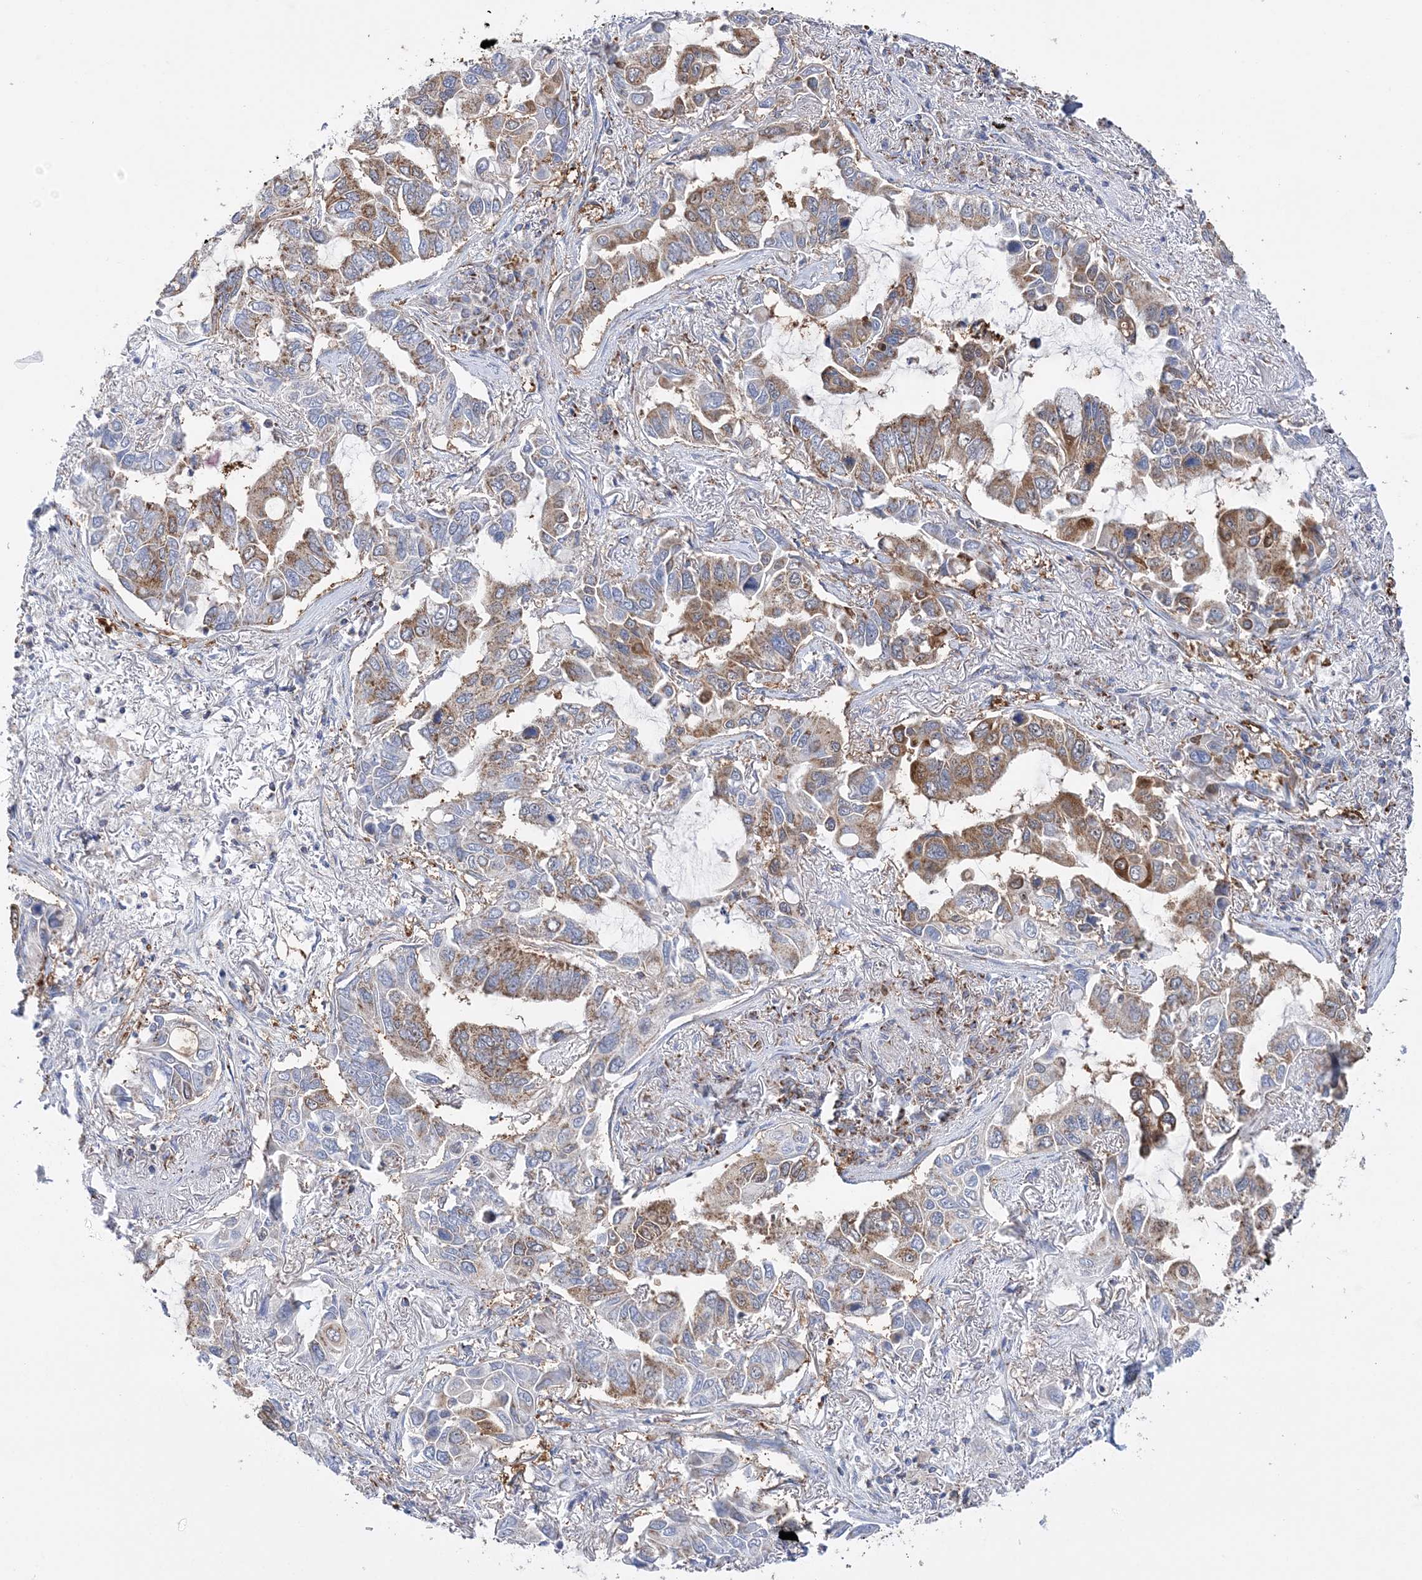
{"staining": {"intensity": "moderate", "quantity": "25%-75%", "location": "cytoplasmic/membranous"}, "tissue": "lung cancer", "cell_type": "Tumor cells", "image_type": "cancer", "snomed": [{"axis": "morphology", "description": "Adenocarcinoma, NOS"}, {"axis": "topography", "description": "Lung"}], "caption": "High-magnification brightfield microscopy of lung adenocarcinoma stained with DAB (3,3'-diaminobenzidine) (brown) and counterstained with hematoxylin (blue). tumor cells exhibit moderate cytoplasmic/membranous staining is seen in about25%-75% of cells.", "gene": "TTC32", "patient": {"sex": "male", "age": 64}}